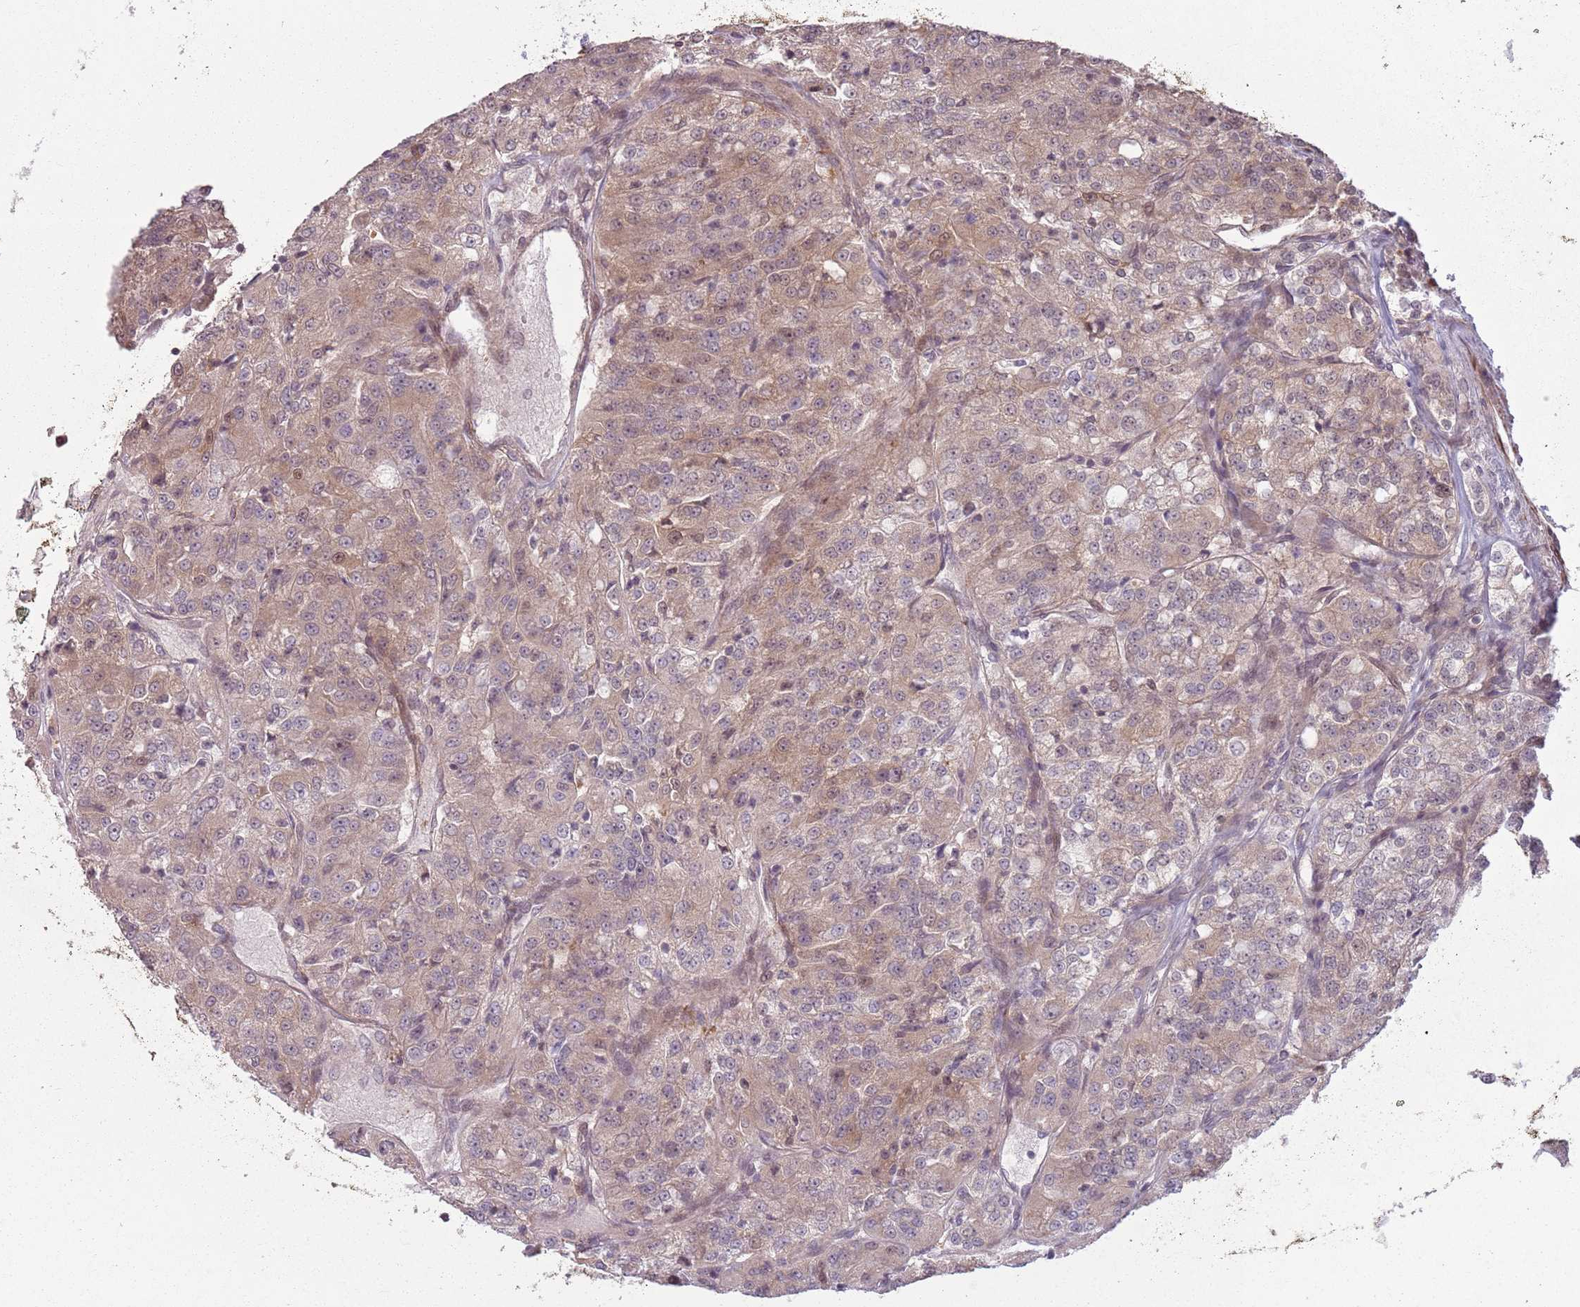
{"staining": {"intensity": "moderate", "quantity": "25%-75%", "location": "cytoplasmic/membranous"}, "tissue": "renal cancer", "cell_type": "Tumor cells", "image_type": "cancer", "snomed": [{"axis": "morphology", "description": "Adenocarcinoma, NOS"}, {"axis": "topography", "description": "Kidney"}], "caption": "Renal adenocarcinoma stained with immunohistochemistry (IHC) demonstrates moderate cytoplasmic/membranous expression in about 25%-75% of tumor cells.", "gene": "CCDC154", "patient": {"sex": "female", "age": 63}}